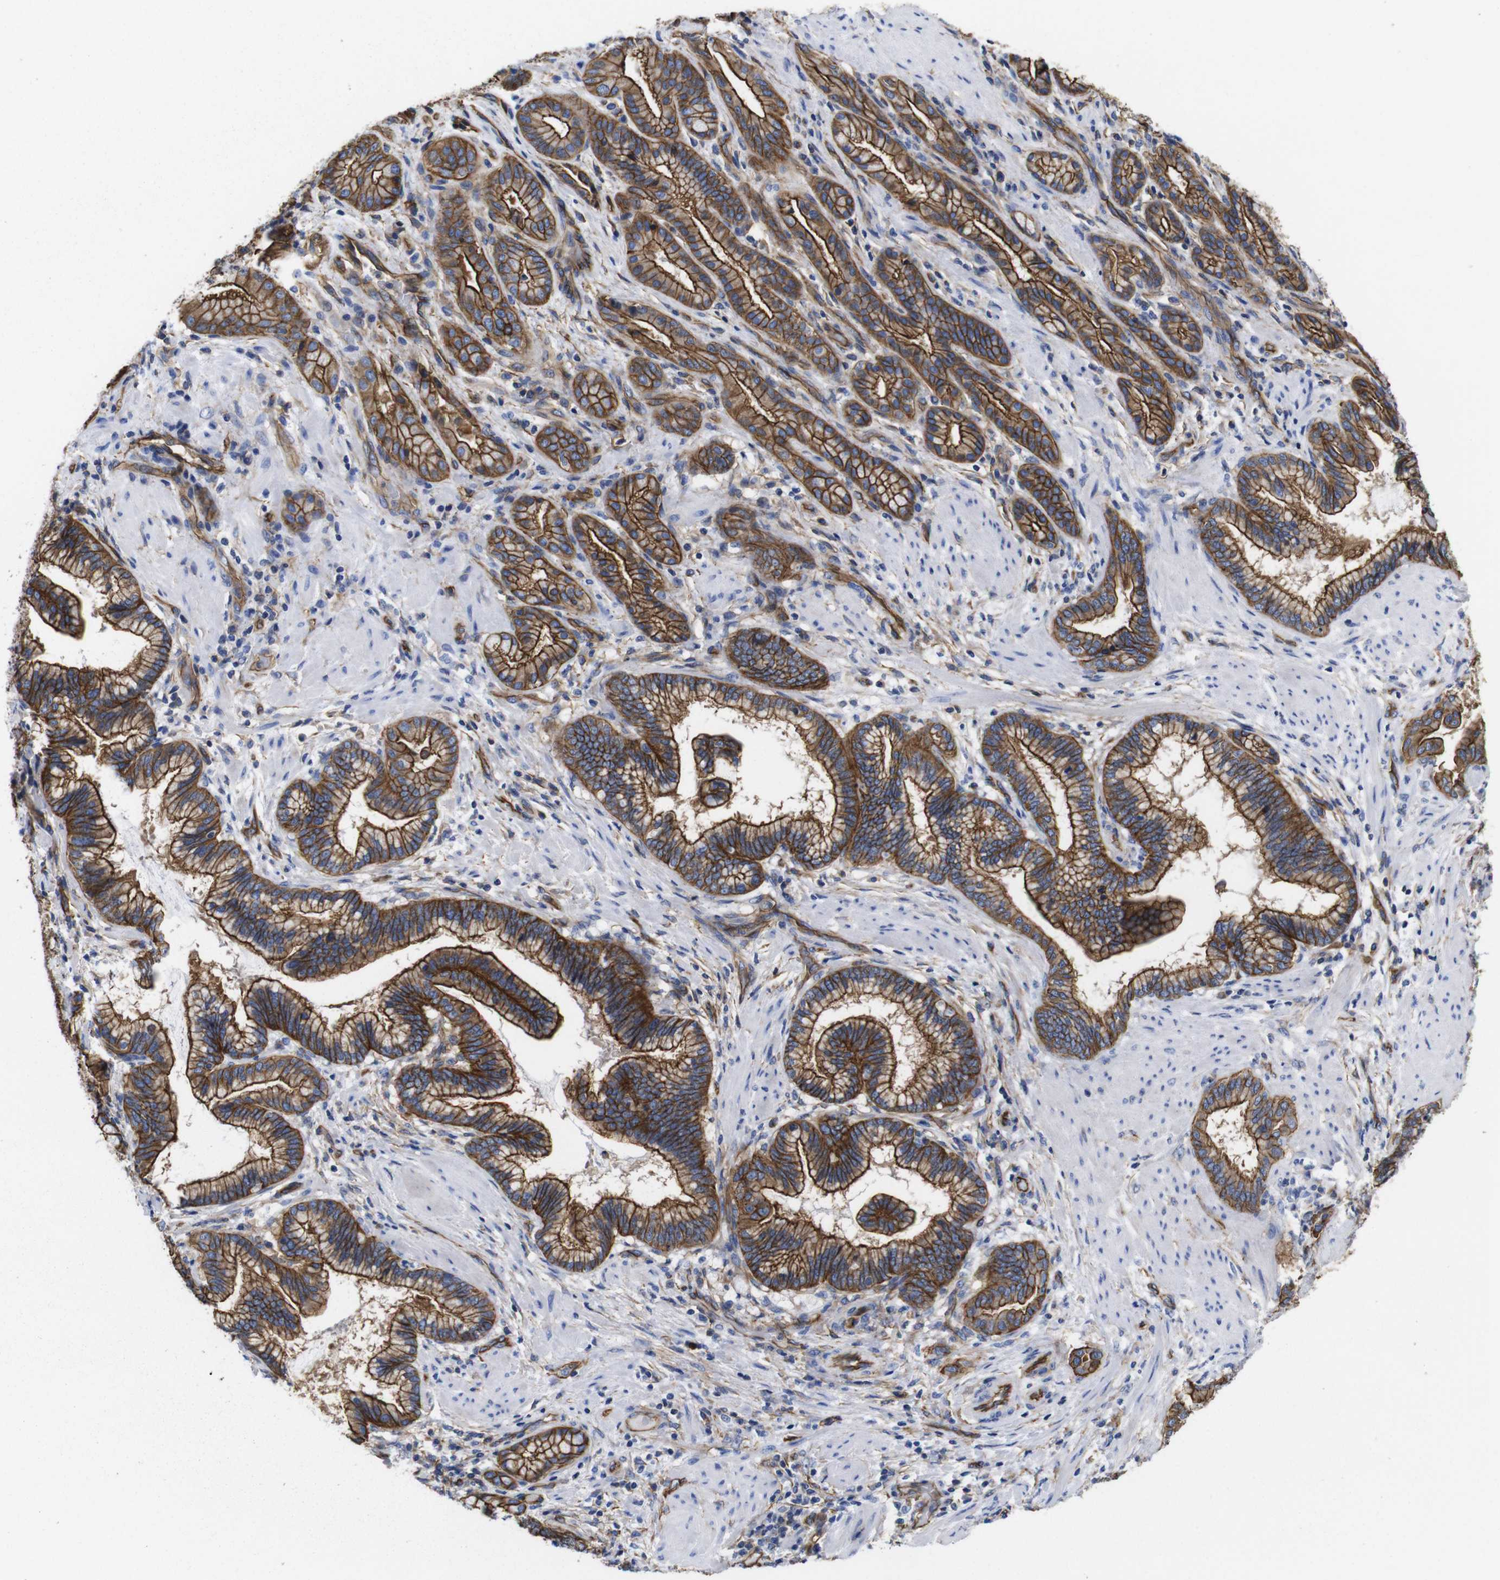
{"staining": {"intensity": "strong", "quantity": ">75%", "location": "cytoplasmic/membranous"}, "tissue": "pancreatic cancer", "cell_type": "Tumor cells", "image_type": "cancer", "snomed": [{"axis": "morphology", "description": "Adenocarcinoma, NOS"}, {"axis": "topography", "description": "Pancreas"}], "caption": "Brown immunohistochemical staining in pancreatic cancer displays strong cytoplasmic/membranous expression in about >75% of tumor cells.", "gene": "SPTBN1", "patient": {"sex": "female", "age": 64}}